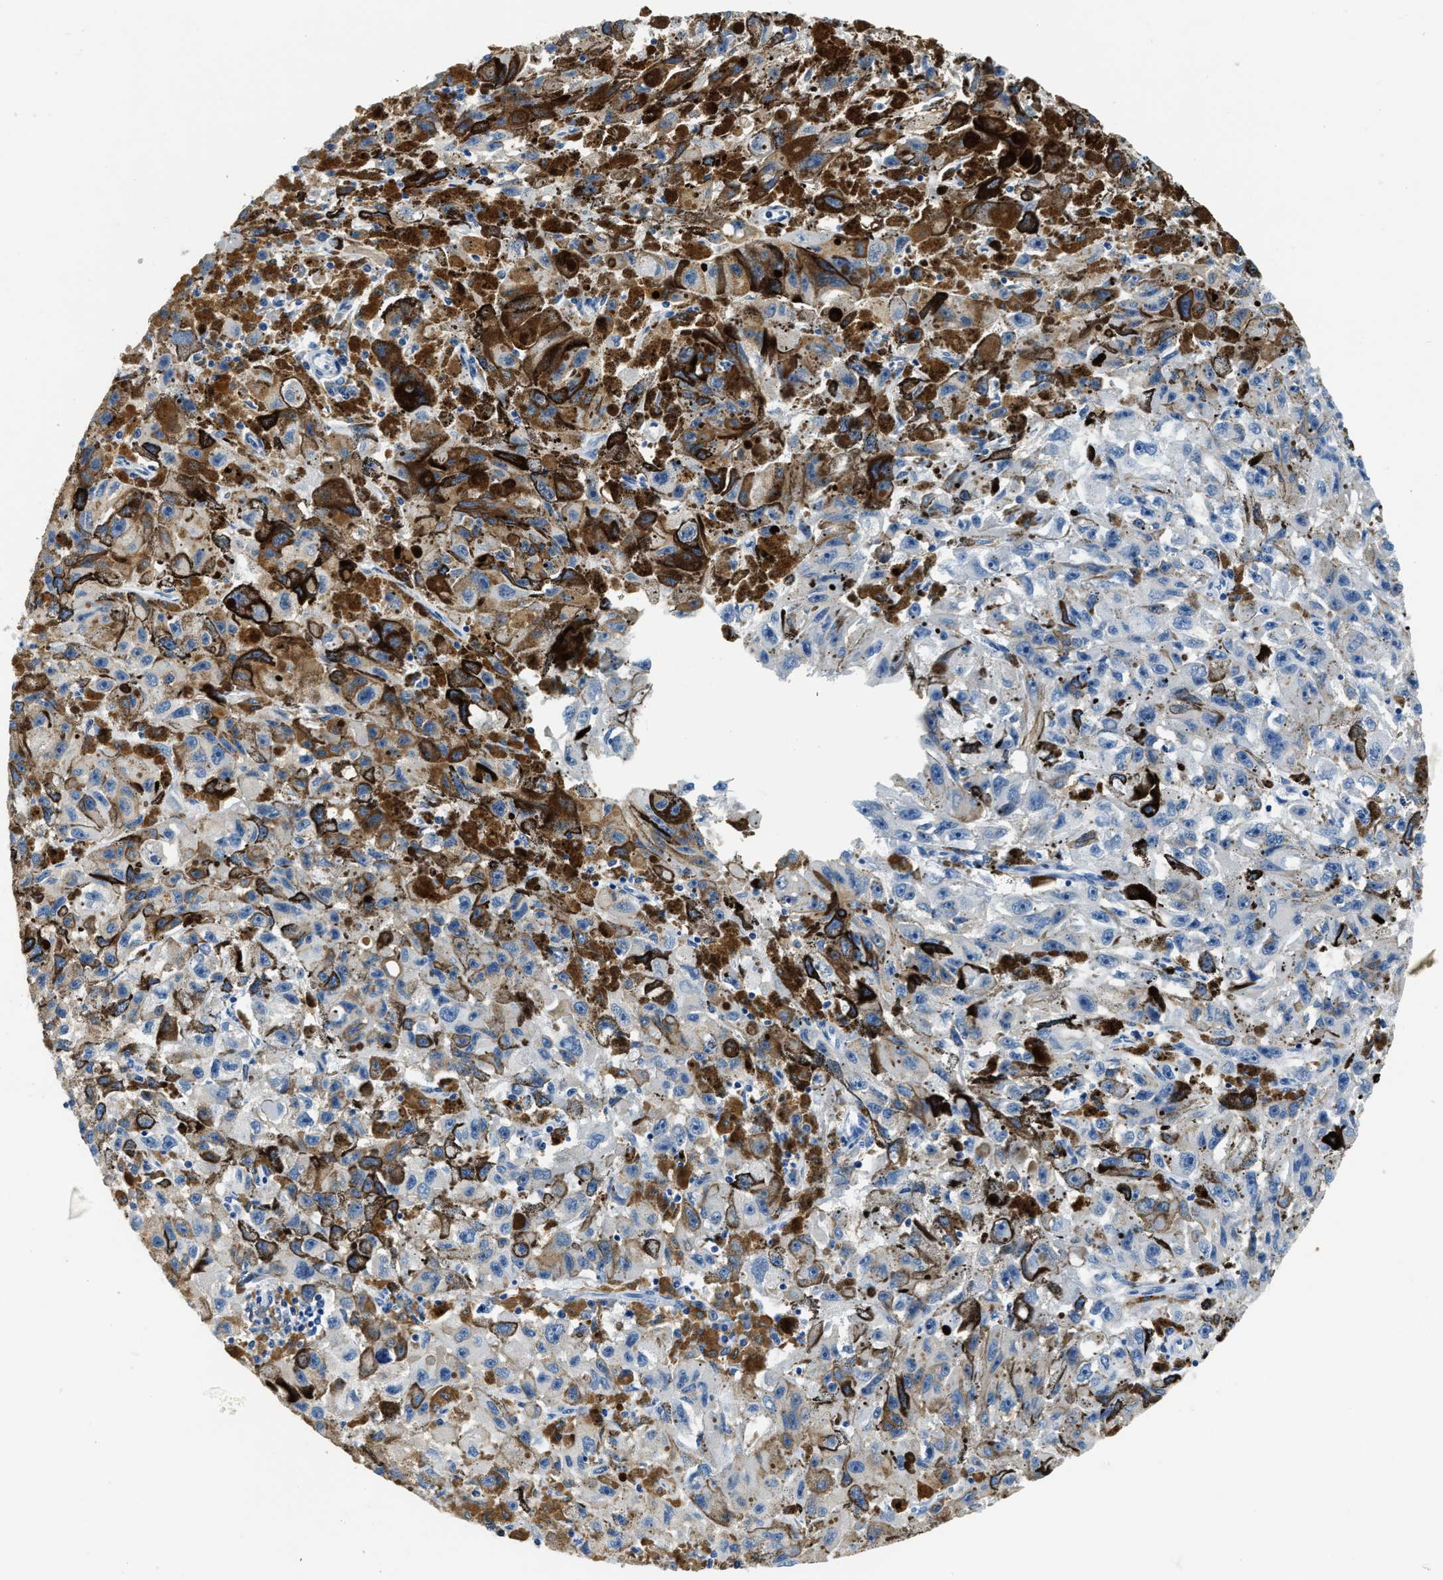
{"staining": {"intensity": "negative", "quantity": "none", "location": "none"}, "tissue": "melanoma", "cell_type": "Tumor cells", "image_type": "cancer", "snomed": [{"axis": "morphology", "description": "Malignant melanoma, NOS"}, {"axis": "topography", "description": "Skin"}], "caption": "Immunohistochemical staining of malignant melanoma demonstrates no significant positivity in tumor cells.", "gene": "ZDHHC13", "patient": {"sex": "female", "age": 104}}